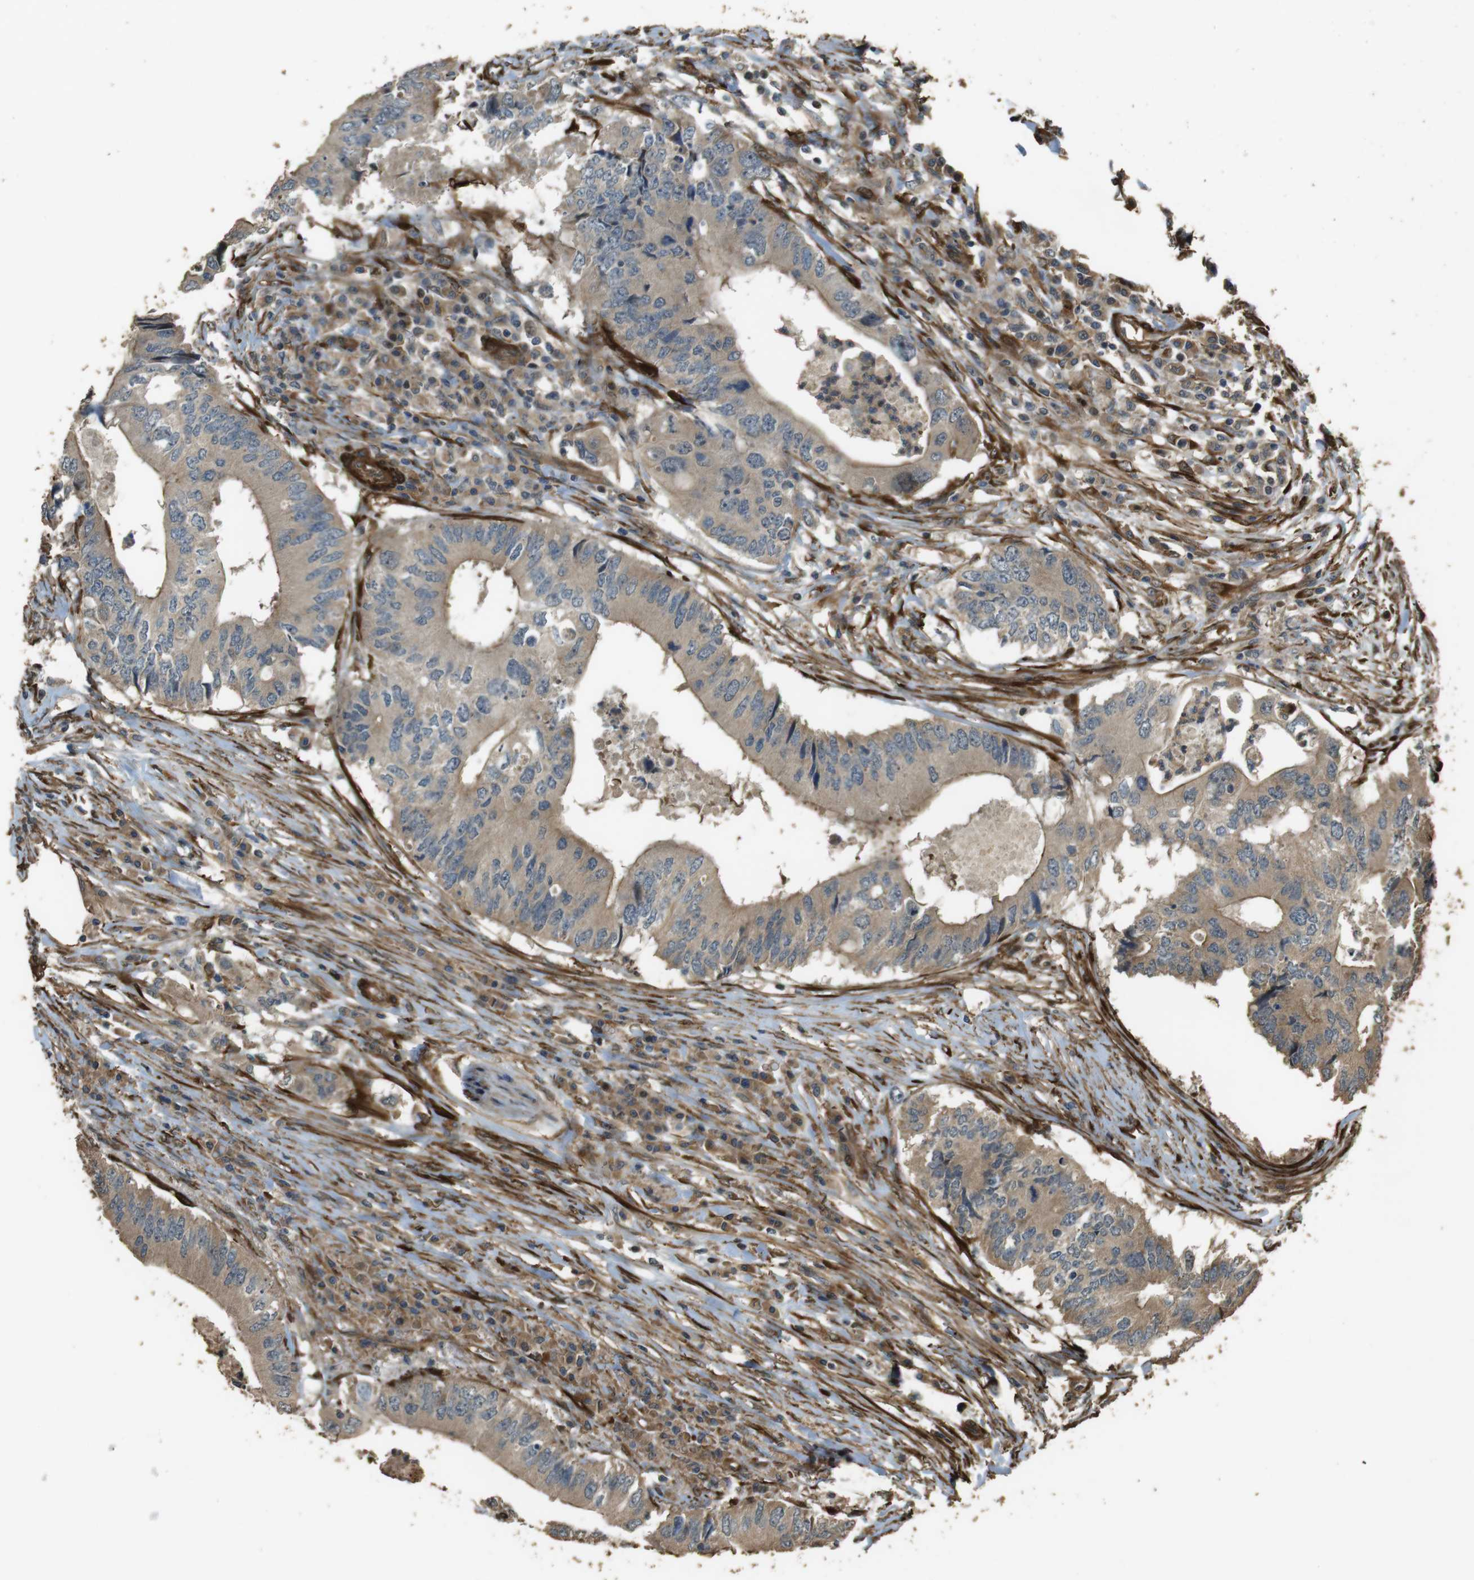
{"staining": {"intensity": "weak", "quantity": "<25%", "location": "cytoplasmic/membranous"}, "tissue": "colorectal cancer", "cell_type": "Tumor cells", "image_type": "cancer", "snomed": [{"axis": "morphology", "description": "Adenocarcinoma, NOS"}, {"axis": "topography", "description": "Colon"}], "caption": "Immunohistochemistry (IHC) of colorectal cancer reveals no staining in tumor cells.", "gene": "MSRB3", "patient": {"sex": "male", "age": 71}}